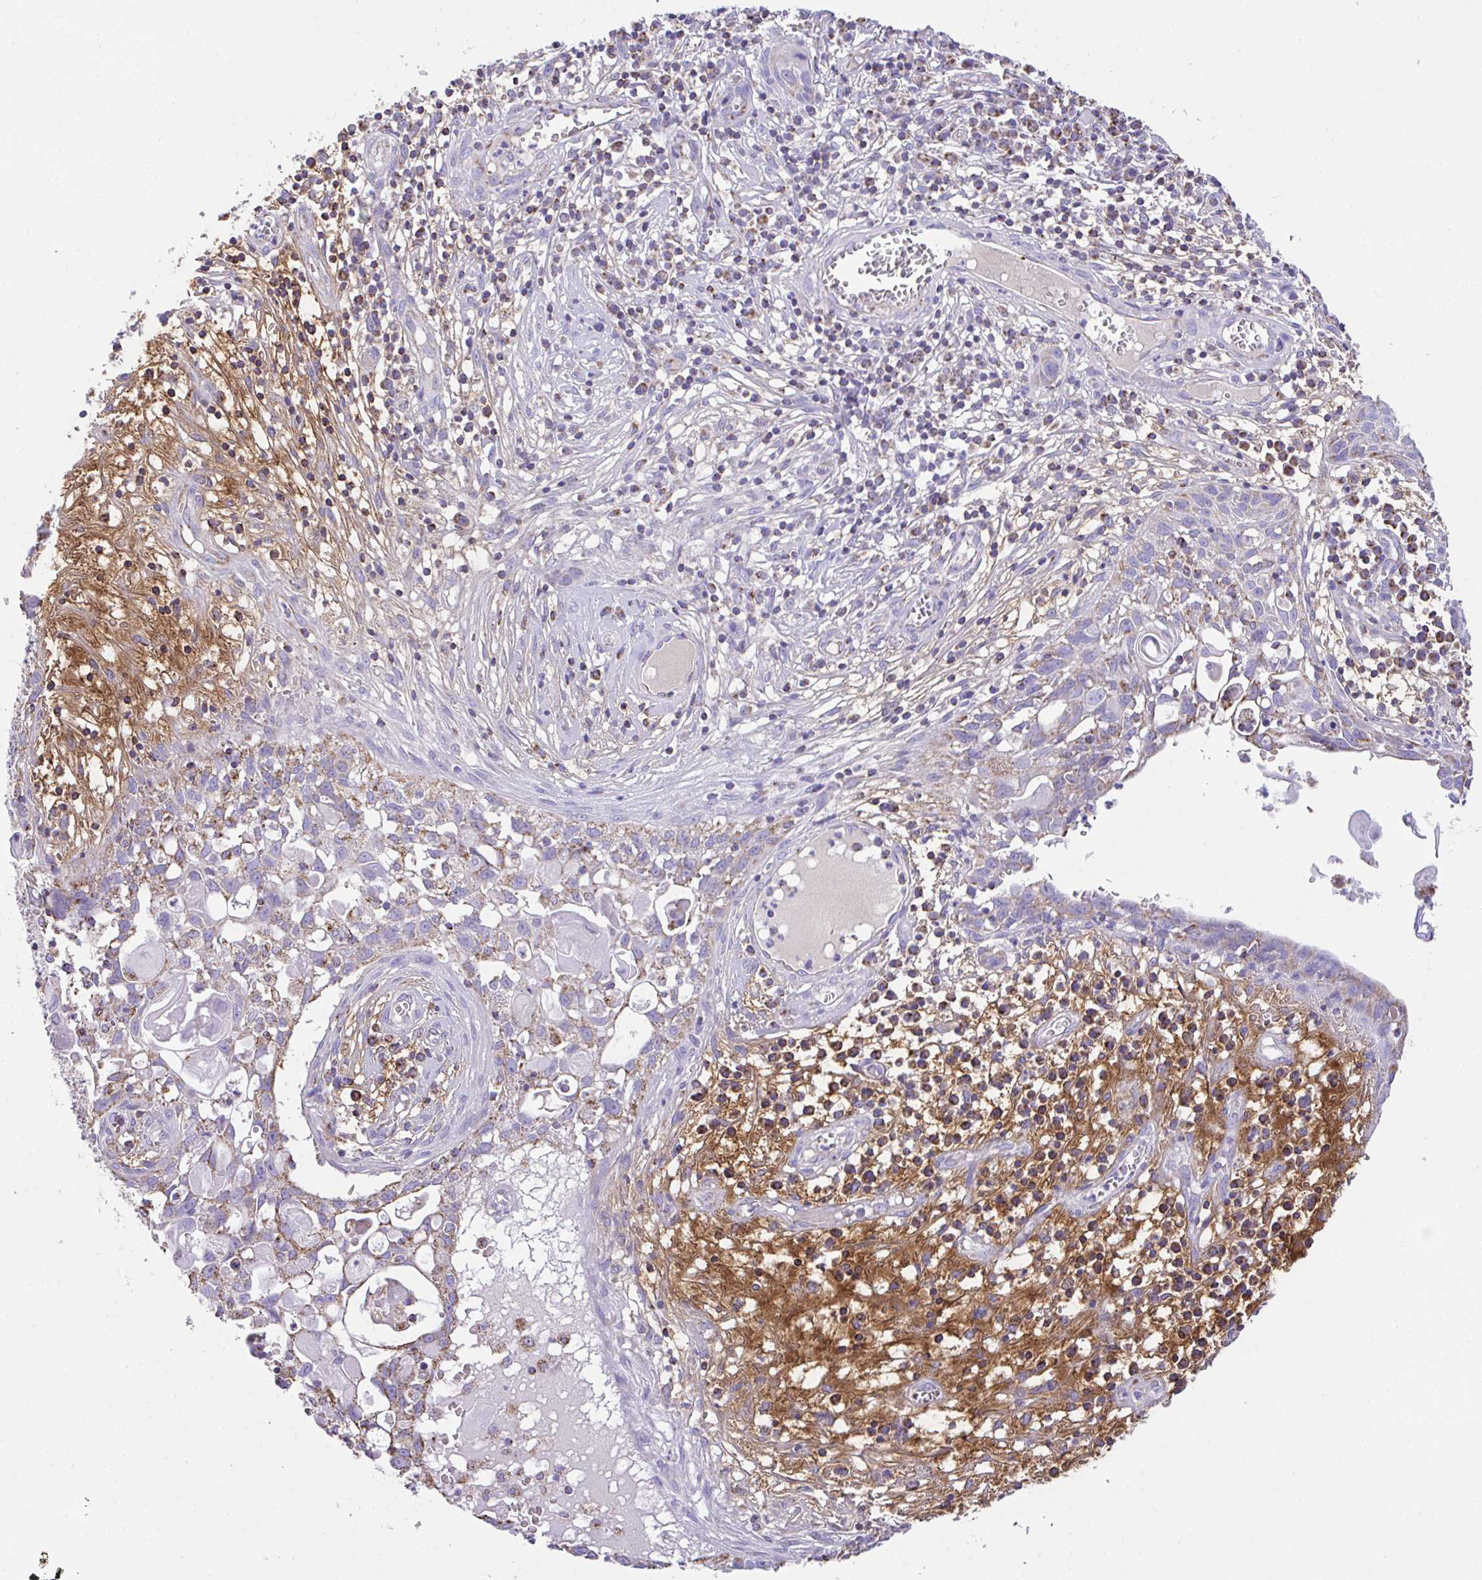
{"staining": {"intensity": "weak", "quantity": "<25%", "location": "cytoplasmic/membranous"}, "tissue": "skin cancer", "cell_type": "Tumor cells", "image_type": "cancer", "snomed": [{"axis": "morphology", "description": "Squamous cell carcinoma, NOS"}, {"axis": "topography", "description": "Skin"}, {"axis": "topography", "description": "Vulva"}], "caption": "Immunohistochemical staining of skin cancer exhibits no significant staining in tumor cells. (DAB IHC visualized using brightfield microscopy, high magnification).", "gene": "PCMTD2", "patient": {"sex": "female", "age": 83}}